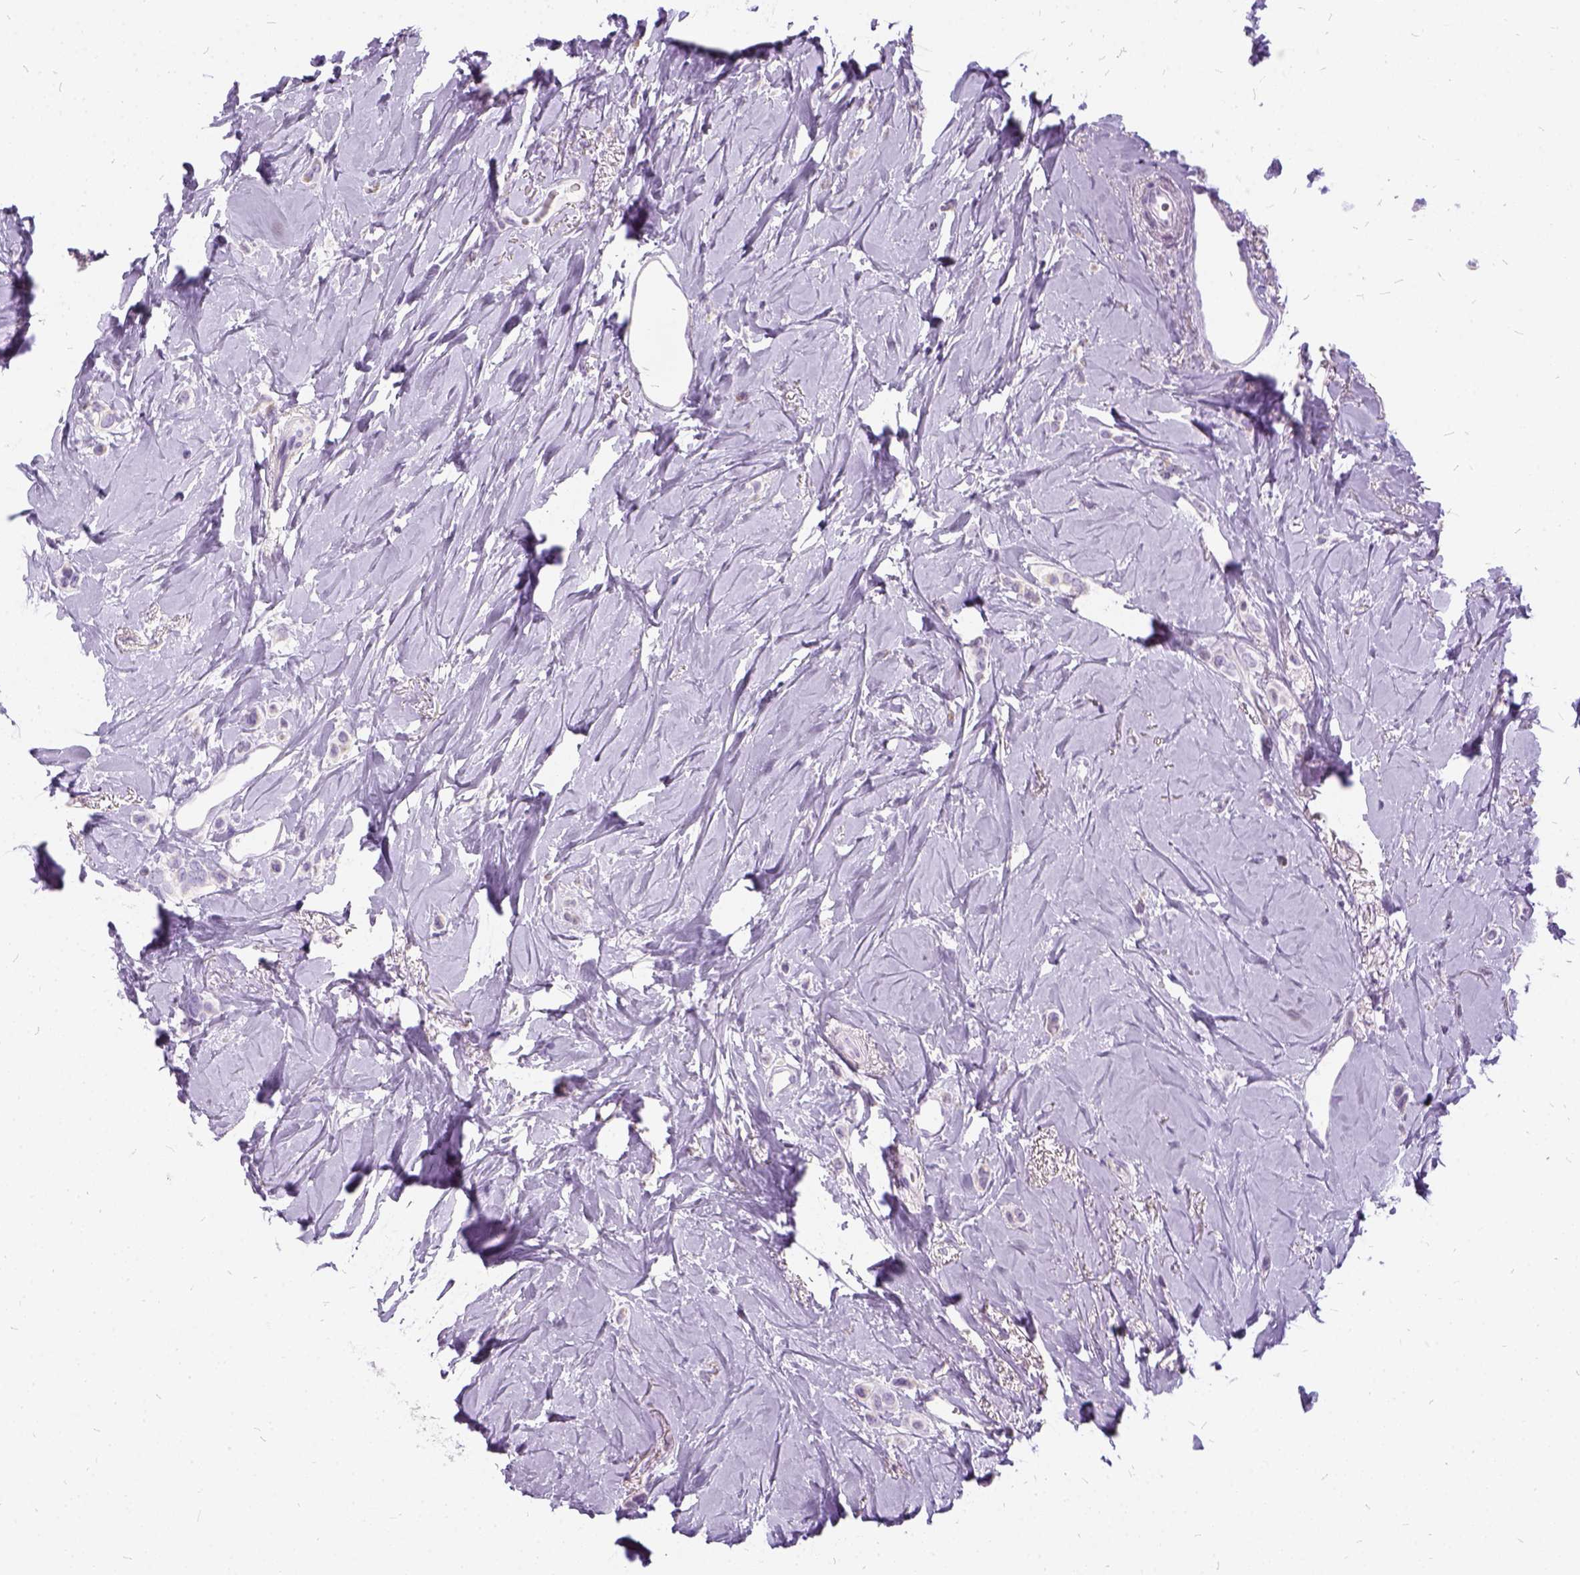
{"staining": {"intensity": "negative", "quantity": "none", "location": "none"}, "tissue": "breast cancer", "cell_type": "Tumor cells", "image_type": "cancer", "snomed": [{"axis": "morphology", "description": "Lobular carcinoma"}, {"axis": "topography", "description": "Breast"}], "caption": "A high-resolution histopathology image shows IHC staining of lobular carcinoma (breast), which exhibits no significant staining in tumor cells.", "gene": "FDX1", "patient": {"sex": "female", "age": 66}}